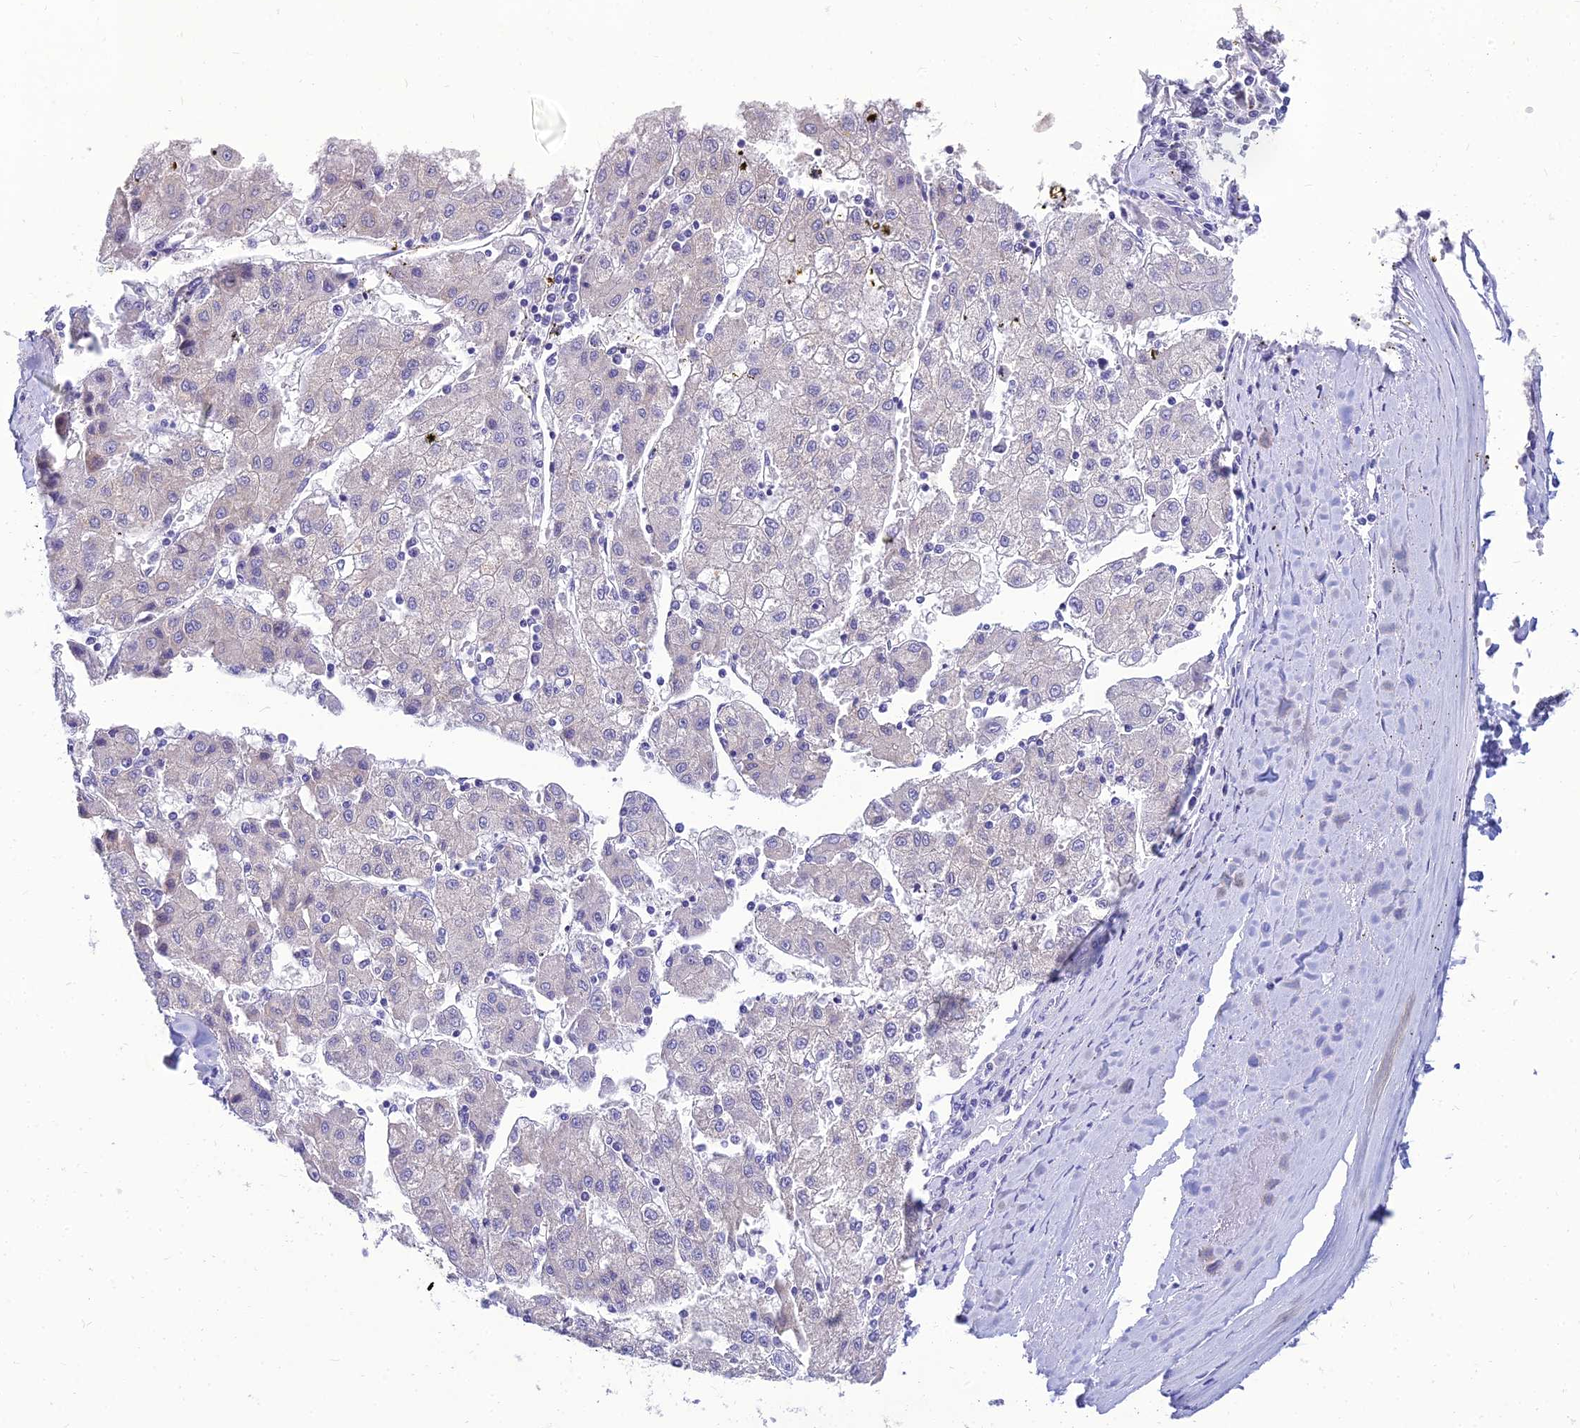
{"staining": {"intensity": "negative", "quantity": "none", "location": "none"}, "tissue": "liver cancer", "cell_type": "Tumor cells", "image_type": "cancer", "snomed": [{"axis": "morphology", "description": "Carcinoma, Hepatocellular, NOS"}, {"axis": "topography", "description": "Liver"}], "caption": "Immunohistochemical staining of liver hepatocellular carcinoma displays no significant expression in tumor cells.", "gene": "NPY", "patient": {"sex": "male", "age": 72}}